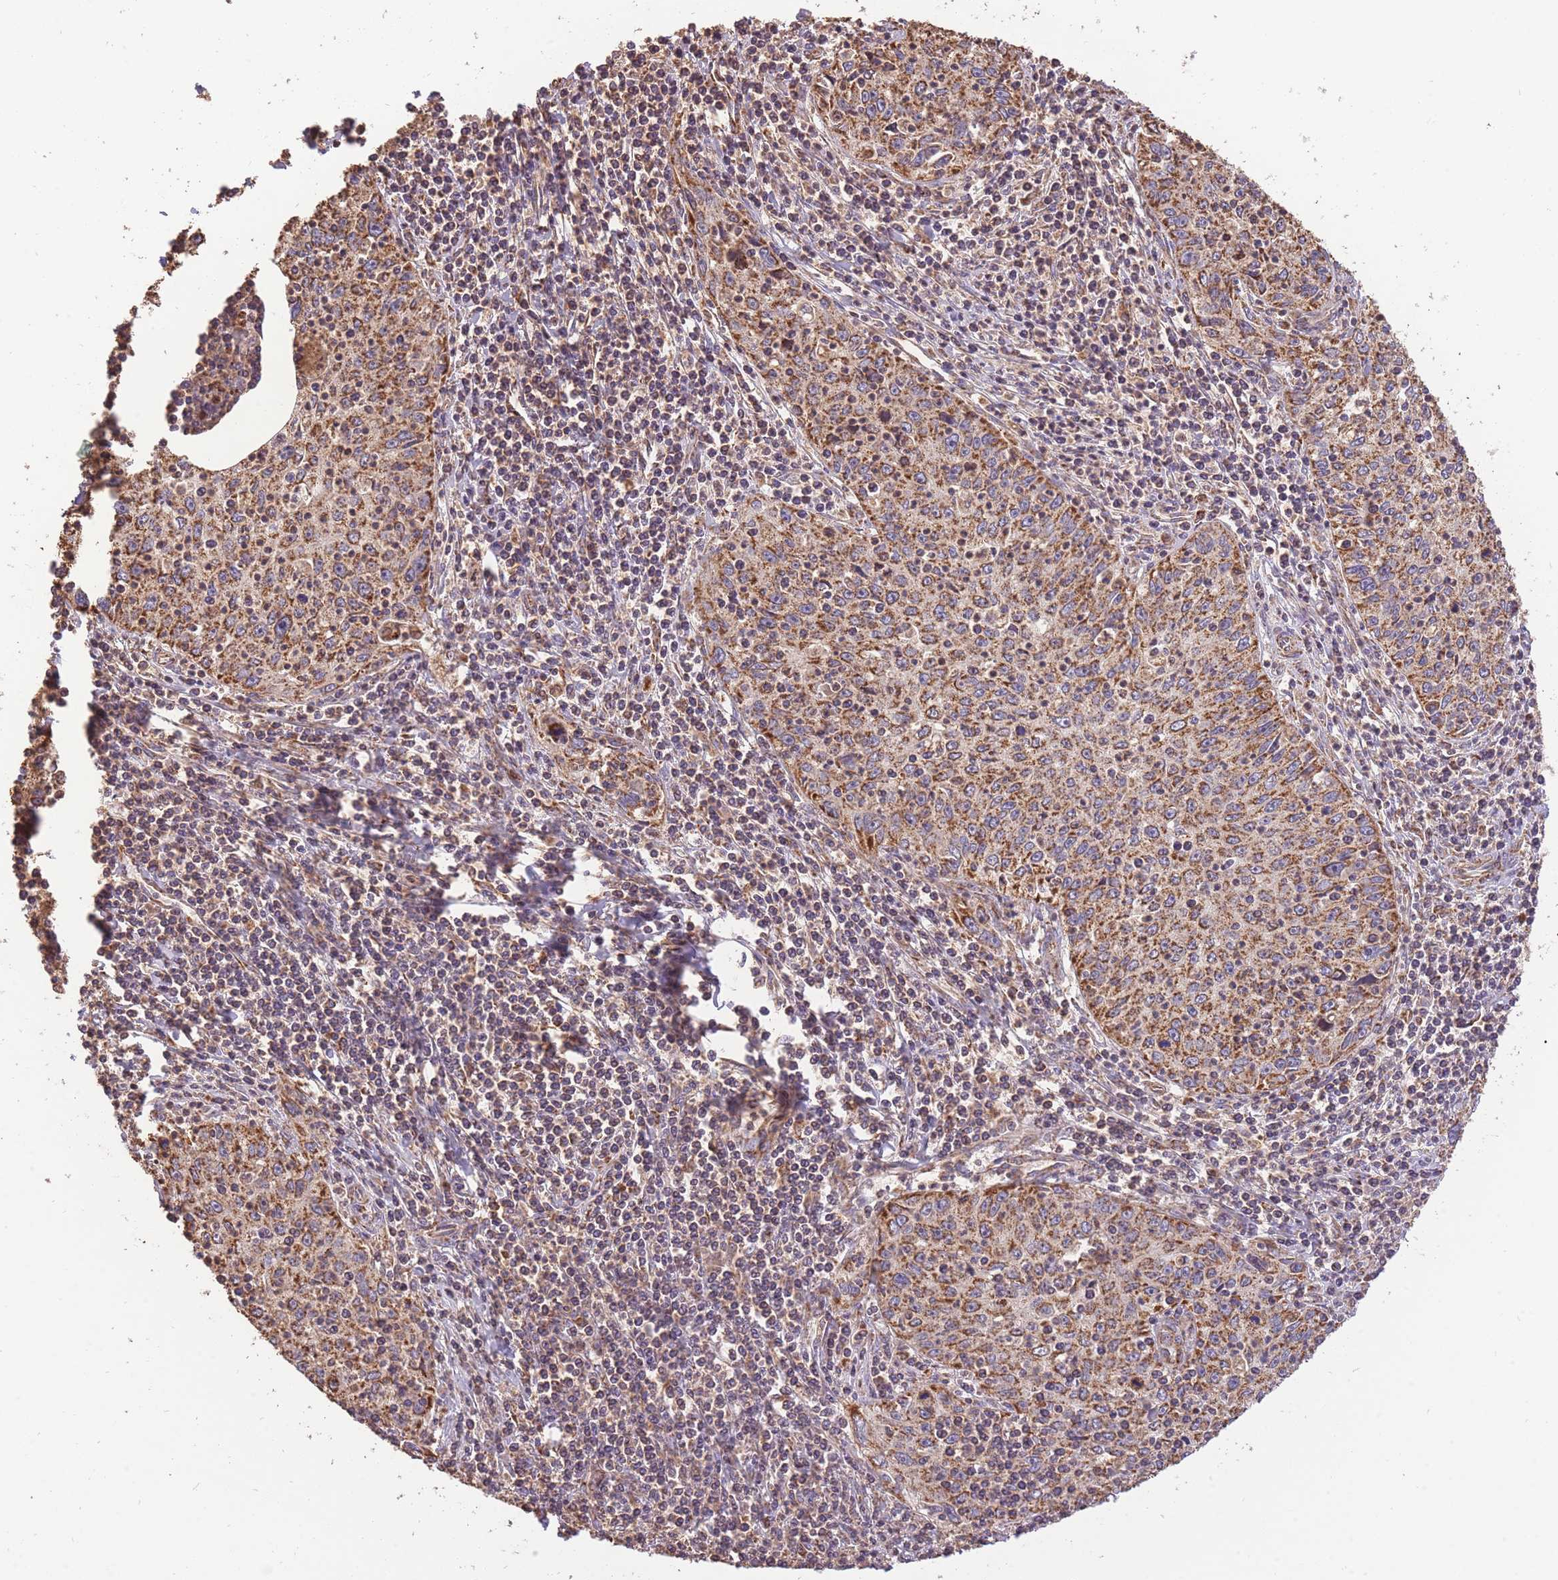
{"staining": {"intensity": "strong", "quantity": ">75%", "location": "cytoplasmic/membranous"}, "tissue": "cervical cancer", "cell_type": "Tumor cells", "image_type": "cancer", "snomed": [{"axis": "morphology", "description": "Squamous cell carcinoma, NOS"}, {"axis": "topography", "description": "Cervix"}], "caption": "High-magnification brightfield microscopy of cervical cancer (squamous cell carcinoma) stained with DAB (3,3'-diaminobenzidine) (brown) and counterstained with hematoxylin (blue). tumor cells exhibit strong cytoplasmic/membranous expression is appreciated in approximately>75% of cells.", "gene": "PREP", "patient": {"sex": "female", "age": 30}}